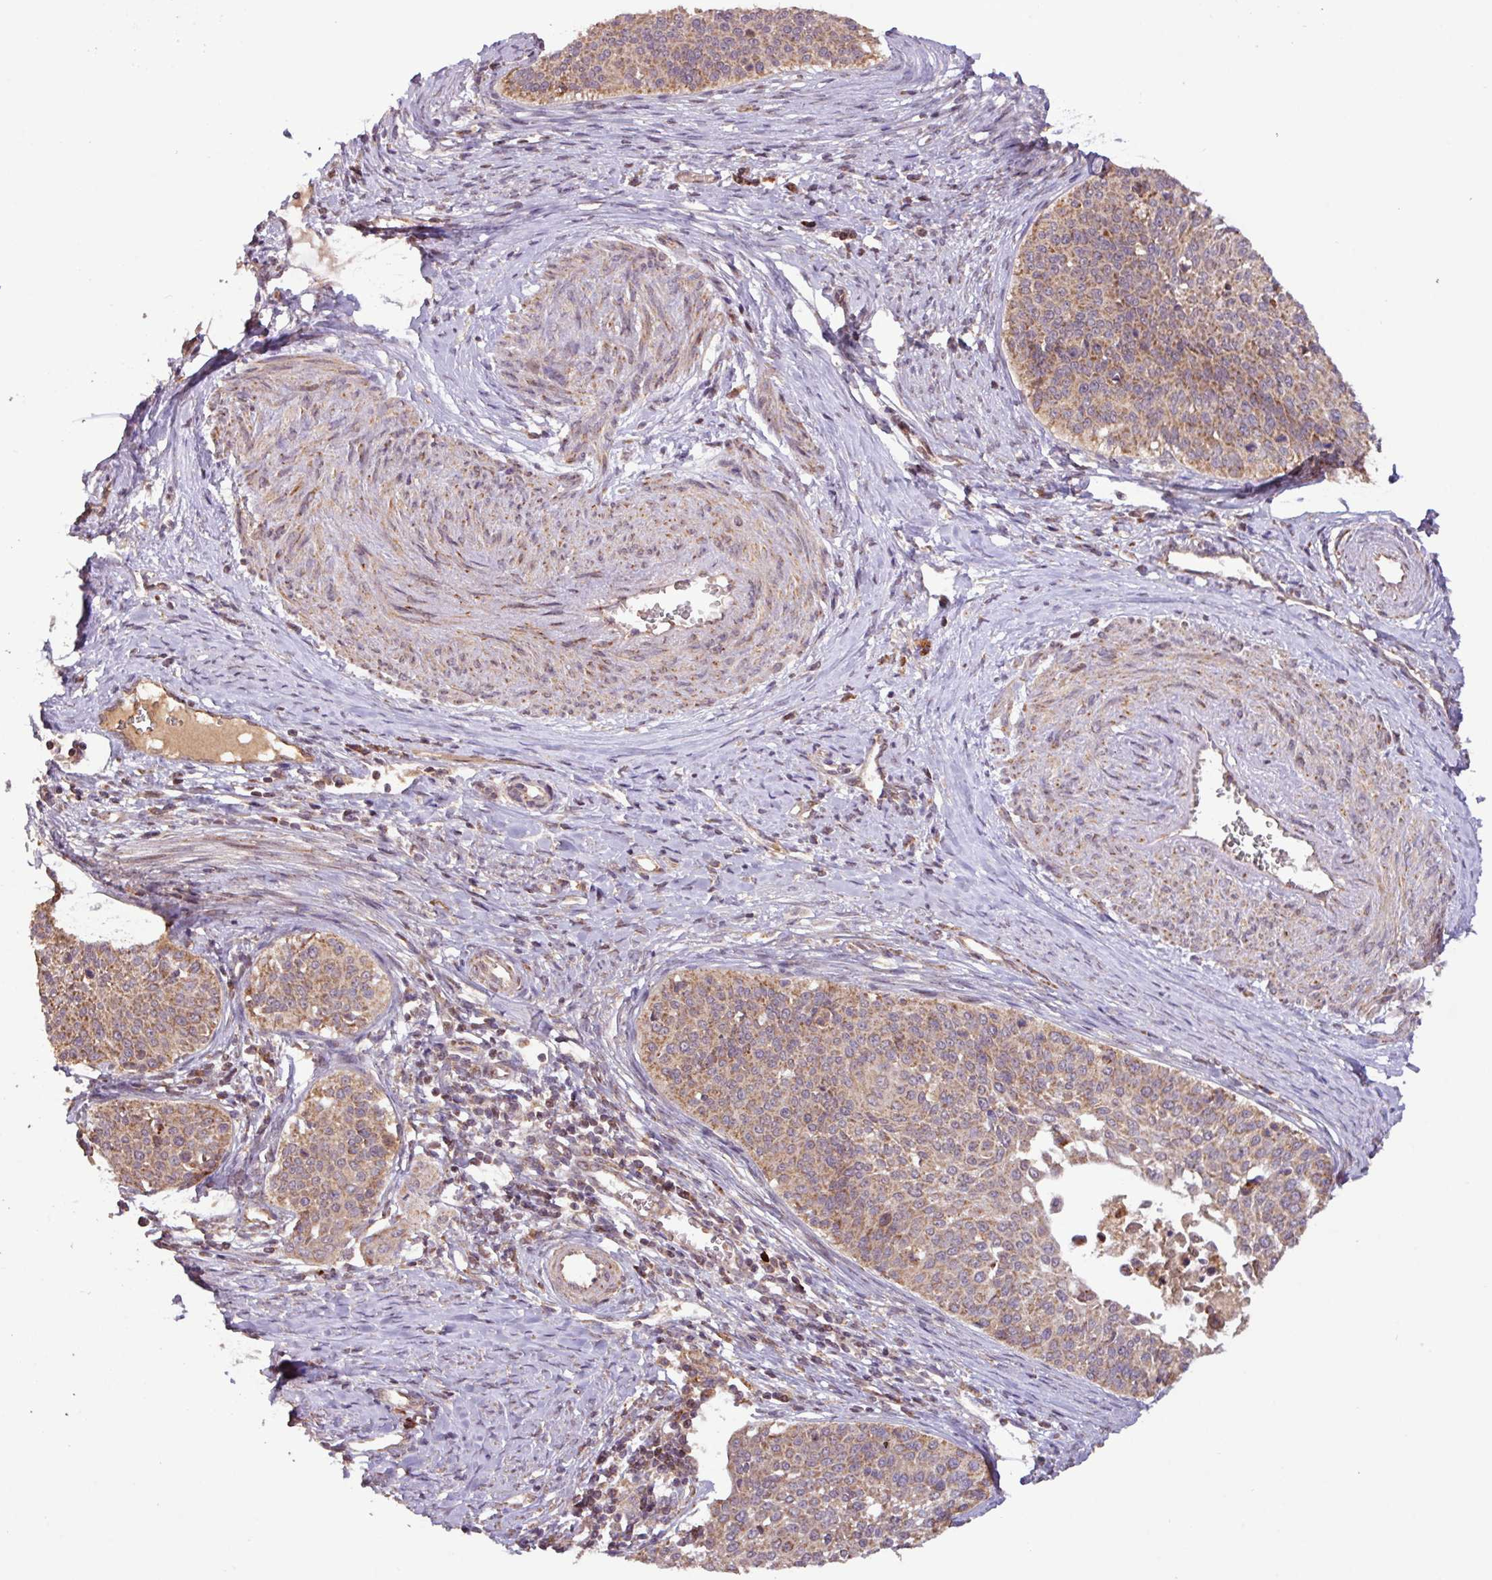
{"staining": {"intensity": "moderate", "quantity": ">75%", "location": "cytoplasmic/membranous"}, "tissue": "cervical cancer", "cell_type": "Tumor cells", "image_type": "cancer", "snomed": [{"axis": "morphology", "description": "Squamous cell carcinoma, NOS"}, {"axis": "topography", "description": "Cervix"}], "caption": "Immunohistochemical staining of cervical cancer shows medium levels of moderate cytoplasmic/membranous protein expression in approximately >75% of tumor cells.", "gene": "YPEL3", "patient": {"sex": "female", "age": 44}}